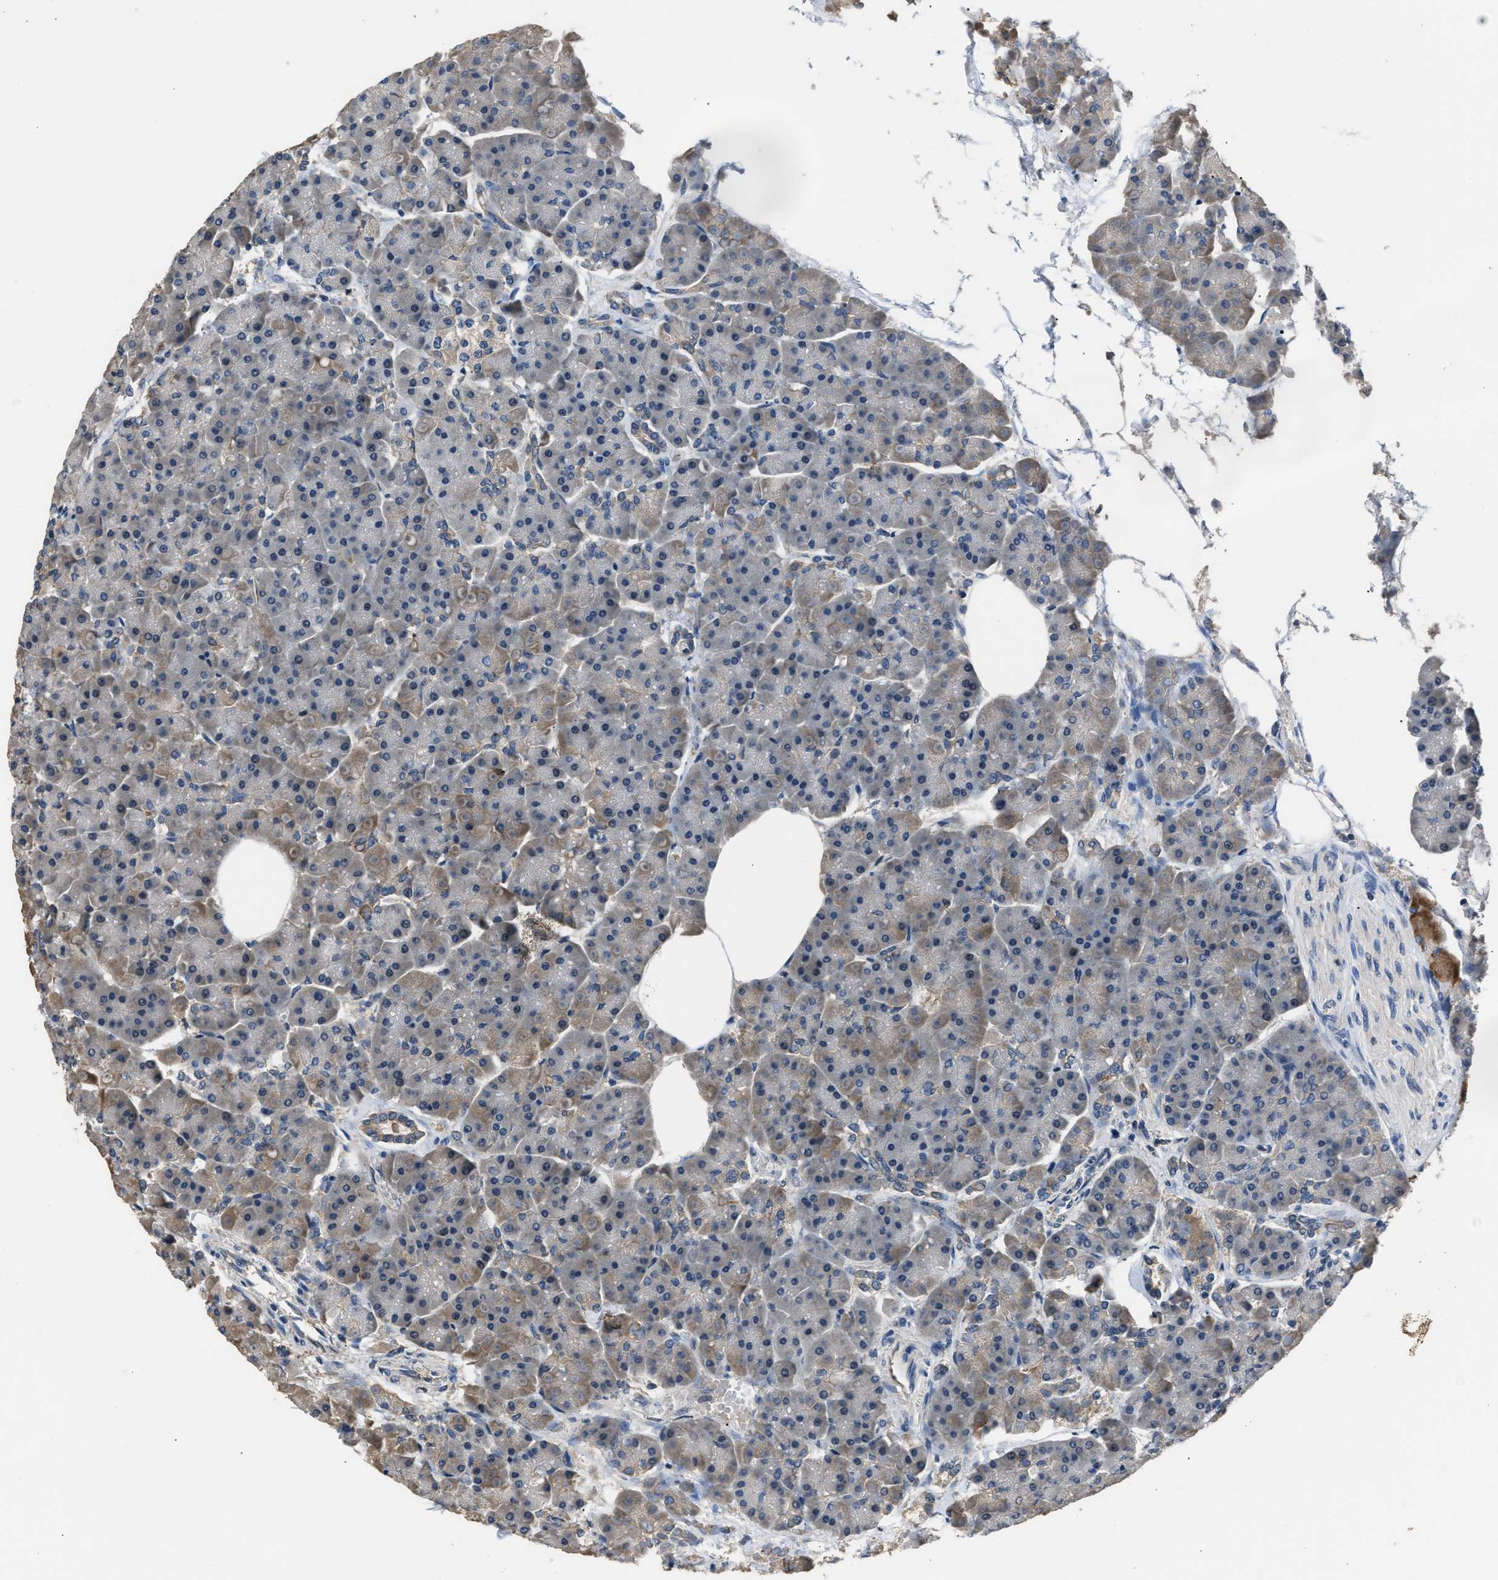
{"staining": {"intensity": "weak", "quantity": "<25%", "location": "cytoplasmic/membranous"}, "tissue": "pancreas", "cell_type": "Exocrine glandular cells", "image_type": "normal", "snomed": [{"axis": "morphology", "description": "Normal tissue, NOS"}, {"axis": "topography", "description": "Pancreas"}], "caption": "Exocrine glandular cells show no significant staining in normal pancreas.", "gene": "ABCC9", "patient": {"sex": "female", "age": 70}}